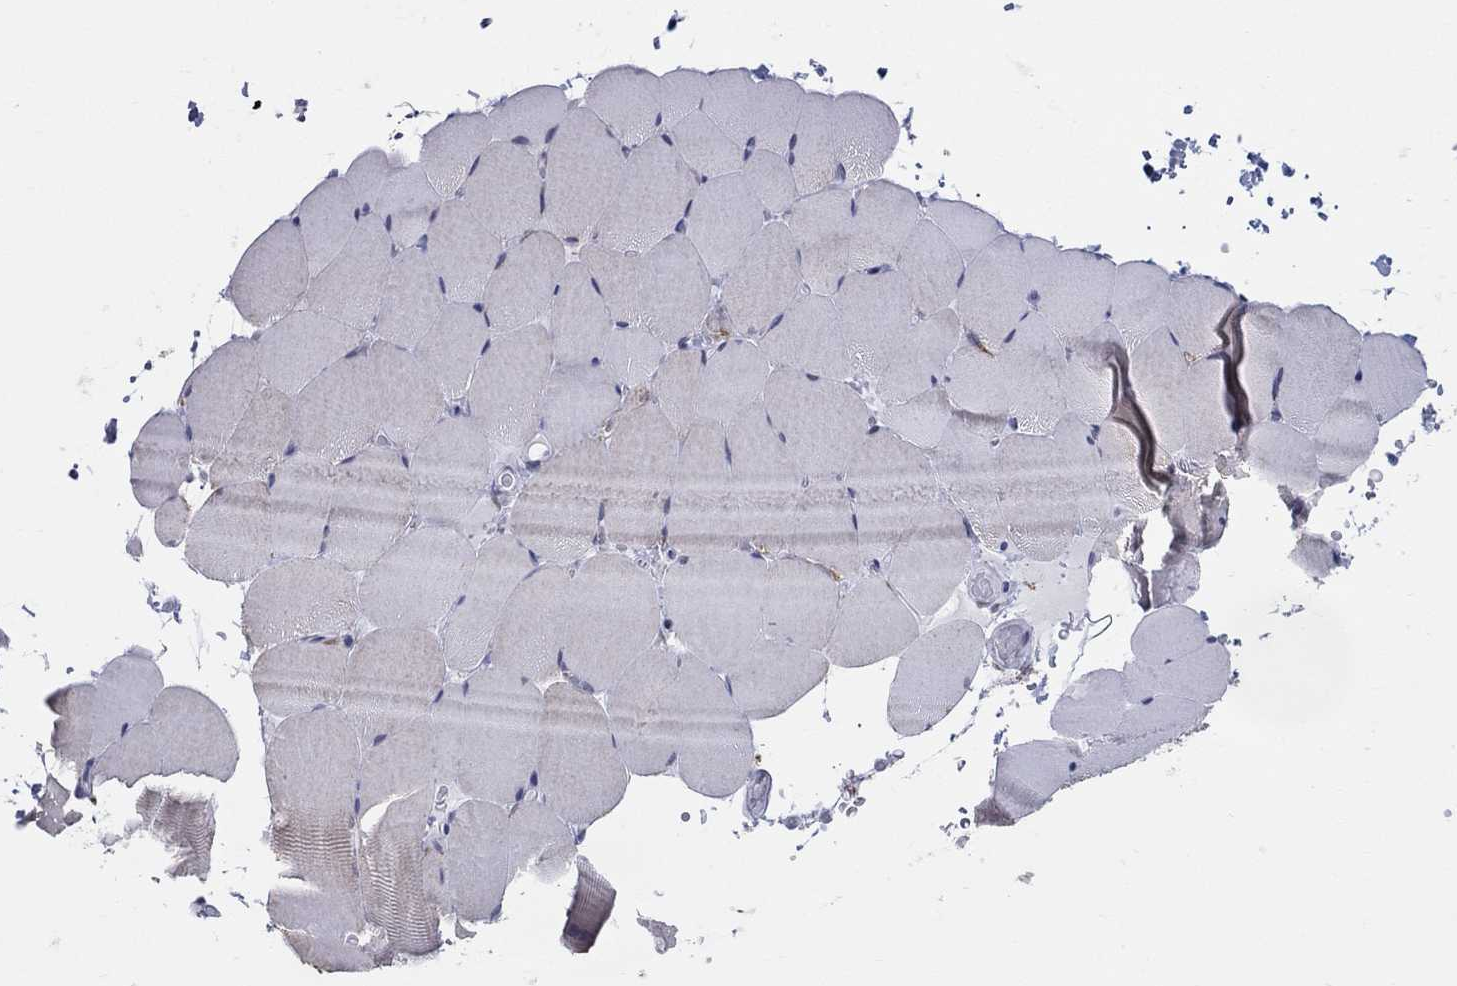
{"staining": {"intensity": "negative", "quantity": "none", "location": "none"}, "tissue": "skeletal muscle", "cell_type": "Myocytes", "image_type": "normal", "snomed": [{"axis": "morphology", "description": "Normal tissue, NOS"}, {"axis": "topography", "description": "Skeletal muscle"}], "caption": "Myocytes show no significant staining in normal skeletal muscle. The staining is performed using DAB (3,3'-diaminobenzidine) brown chromogen with nuclei counter-stained in using hematoxylin.", "gene": "KISS1R", "patient": {"sex": "female", "age": 37}}